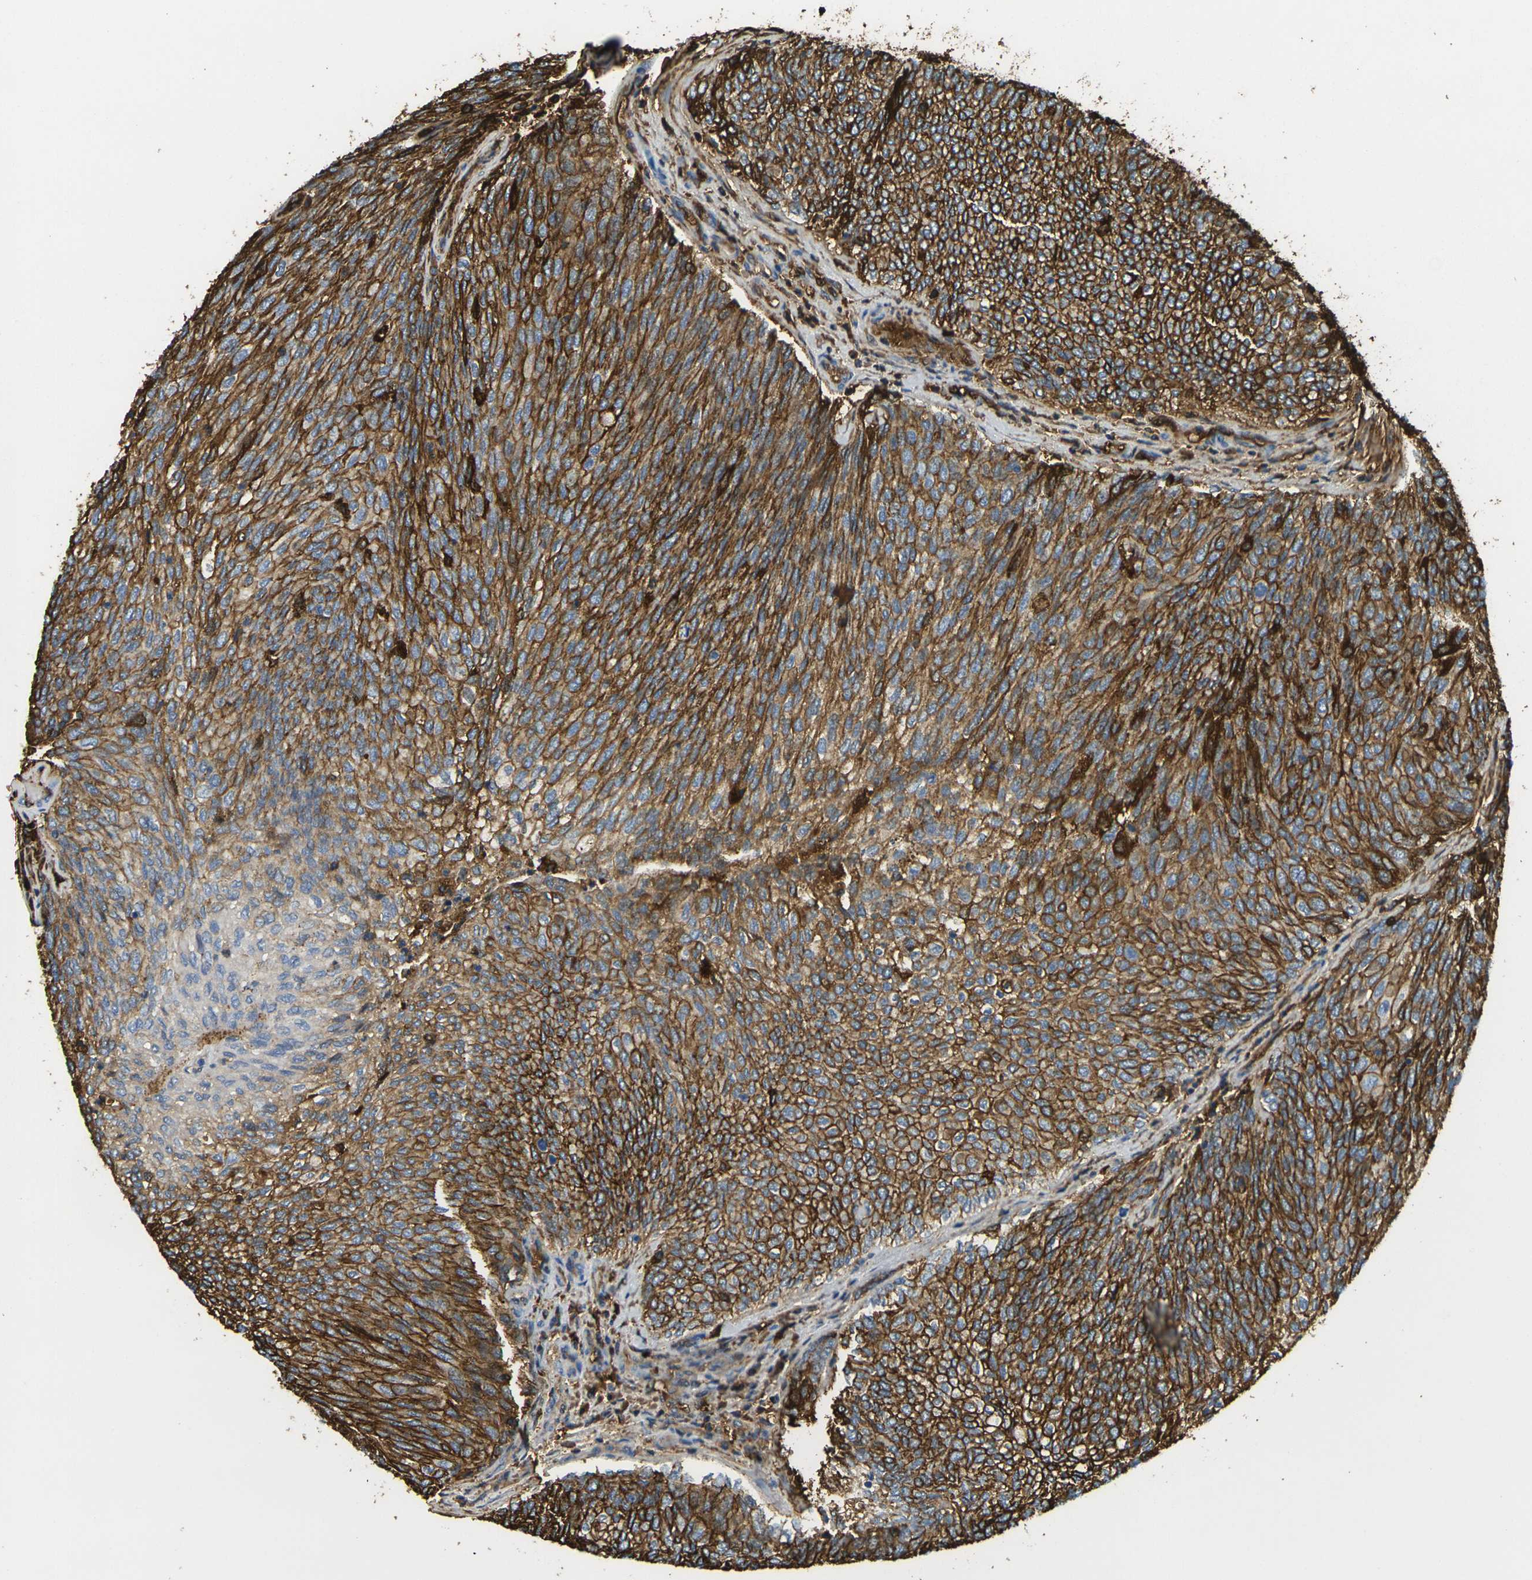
{"staining": {"intensity": "strong", "quantity": ">75%", "location": "cytoplasmic/membranous"}, "tissue": "urothelial cancer", "cell_type": "Tumor cells", "image_type": "cancer", "snomed": [{"axis": "morphology", "description": "Urothelial carcinoma, Low grade"}, {"axis": "topography", "description": "Urinary bladder"}], "caption": "There is high levels of strong cytoplasmic/membranous expression in tumor cells of urothelial cancer, as demonstrated by immunohistochemical staining (brown color).", "gene": "PLCD1", "patient": {"sex": "female", "age": 79}}